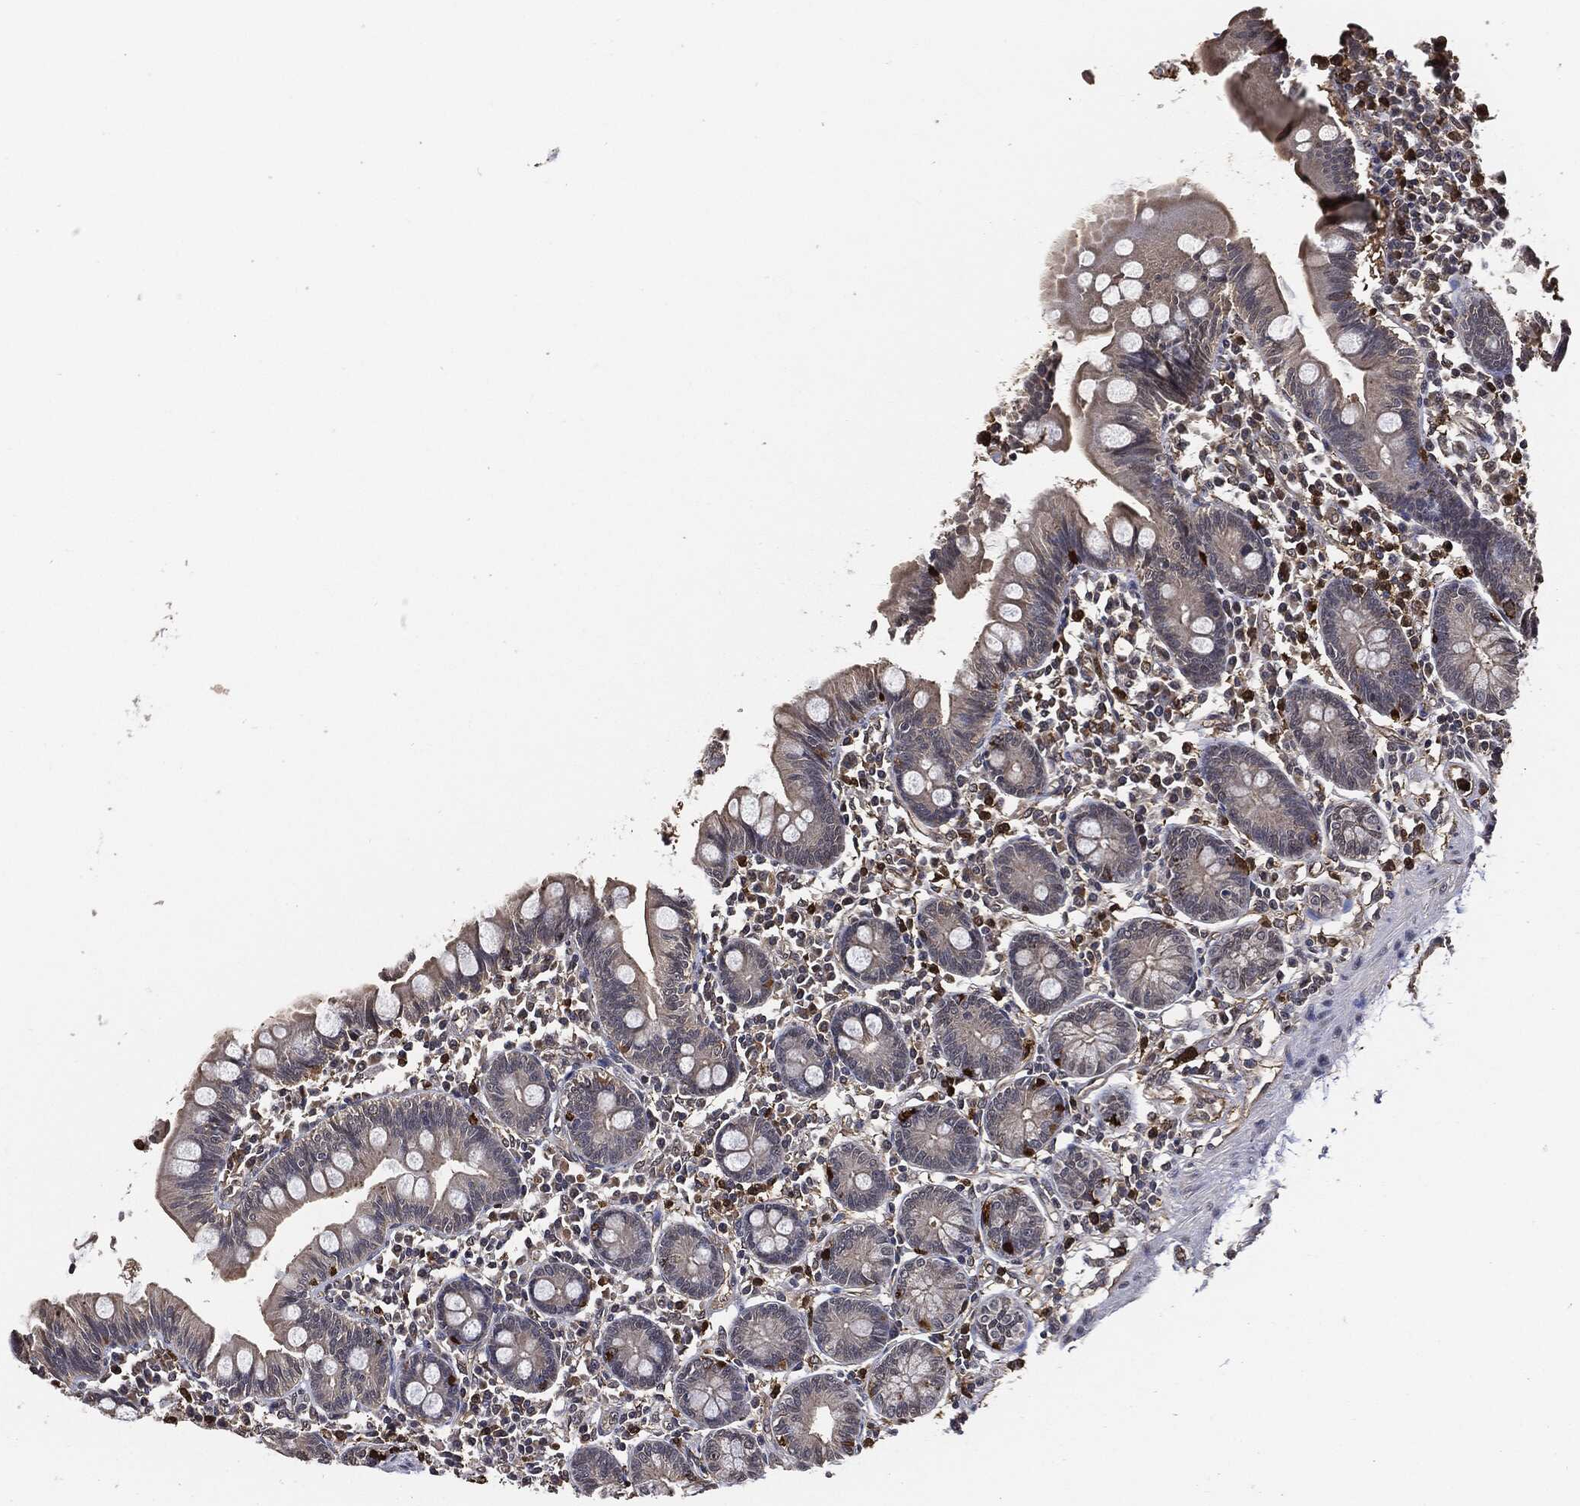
{"staining": {"intensity": "moderate", "quantity": "<25%", "location": "cytoplasmic/membranous"}, "tissue": "small intestine", "cell_type": "Glandular cells", "image_type": "normal", "snomed": [{"axis": "morphology", "description": "Normal tissue, NOS"}, {"axis": "topography", "description": "Small intestine"}], "caption": "About <25% of glandular cells in unremarkable human small intestine exhibit moderate cytoplasmic/membranous protein positivity as visualized by brown immunohistochemical staining.", "gene": "S100A9", "patient": {"sex": "male", "age": 88}}